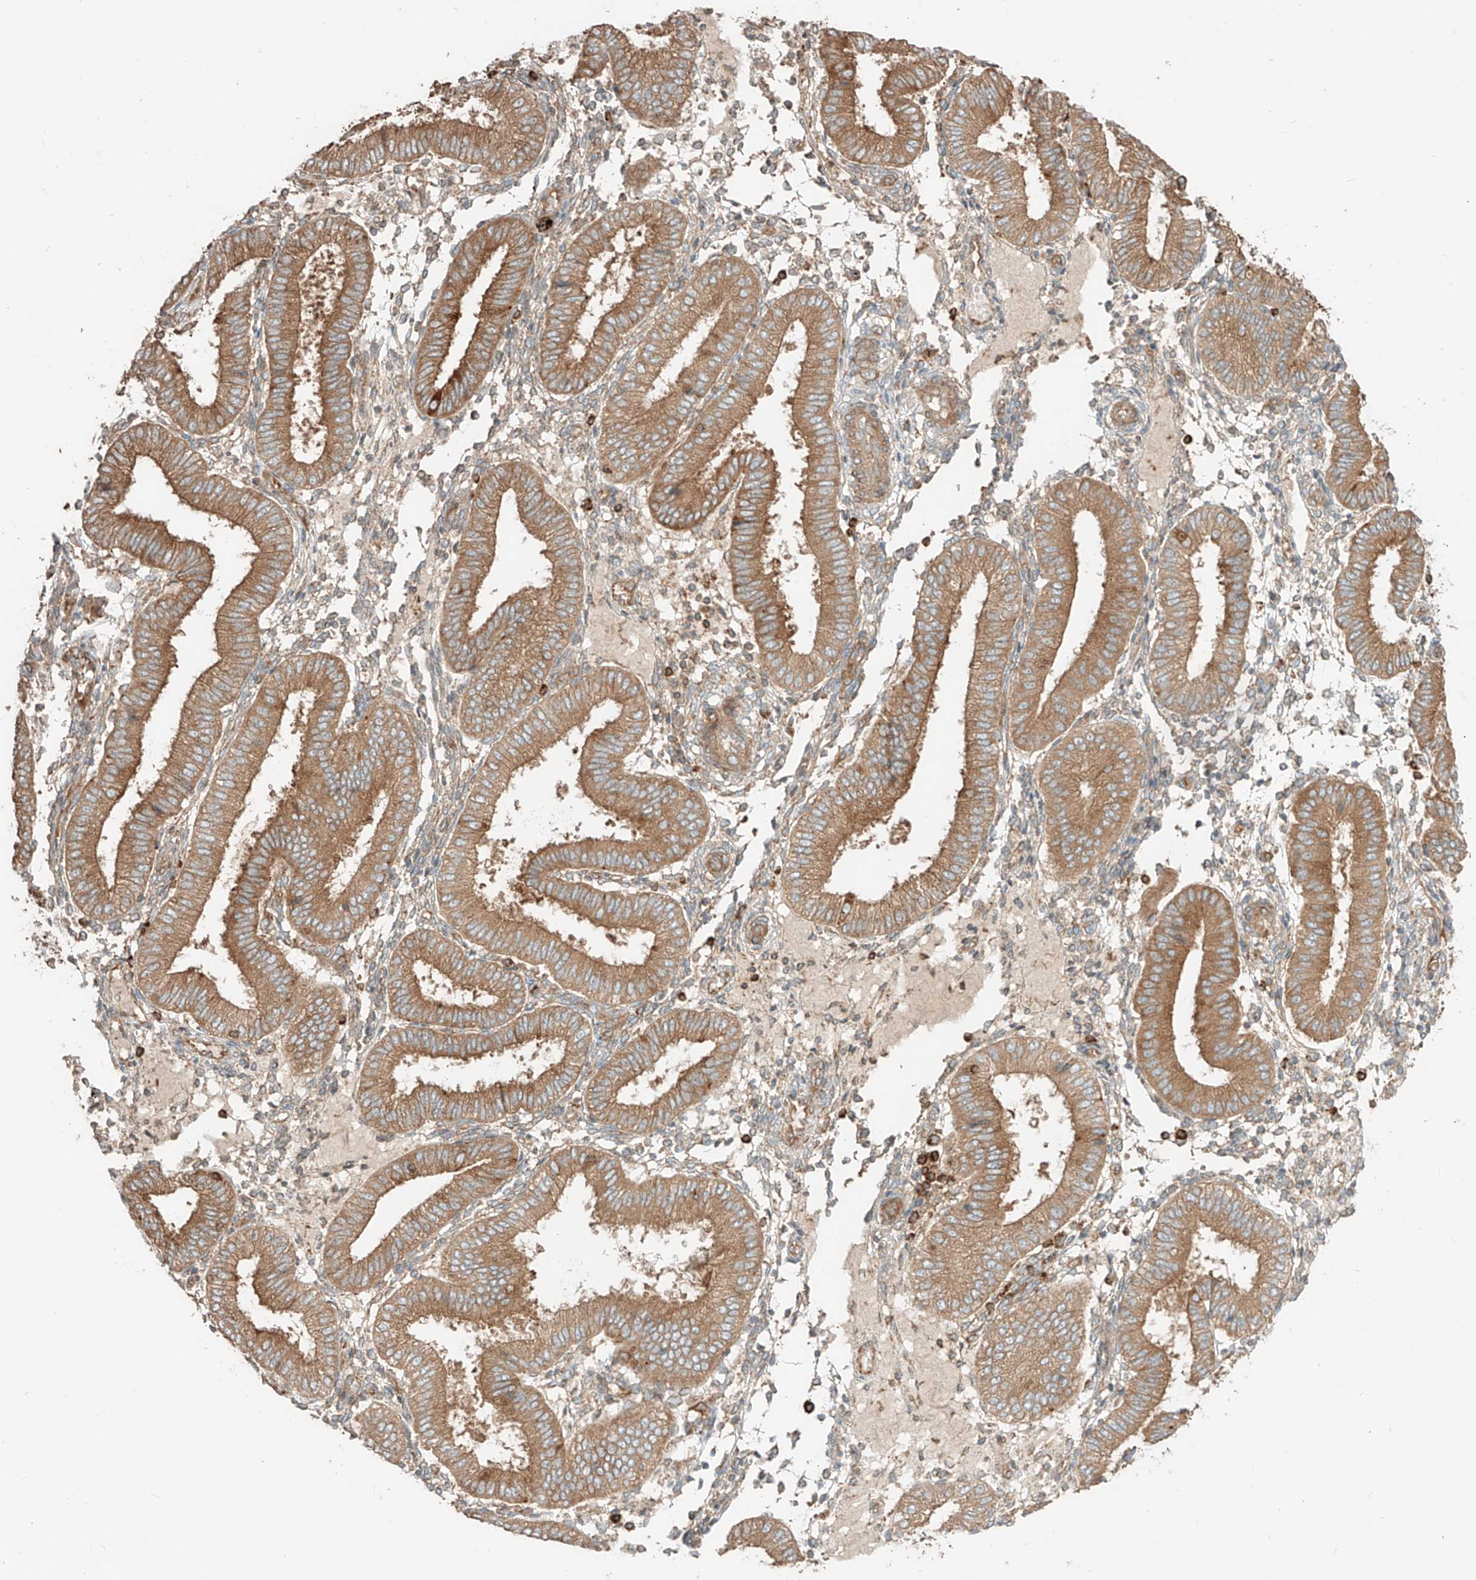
{"staining": {"intensity": "moderate", "quantity": "<25%", "location": "cytoplasmic/membranous"}, "tissue": "endometrium", "cell_type": "Cells in endometrial stroma", "image_type": "normal", "snomed": [{"axis": "morphology", "description": "Normal tissue, NOS"}, {"axis": "topography", "description": "Endometrium"}], "caption": "Normal endometrium exhibits moderate cytoplasmic/membranous positivity in about <25% of cells in endometrial stroma, visualized by immunohistochemistry.", "gene": "CCDC115", "patient": {"sex": "female", "age": 39}}